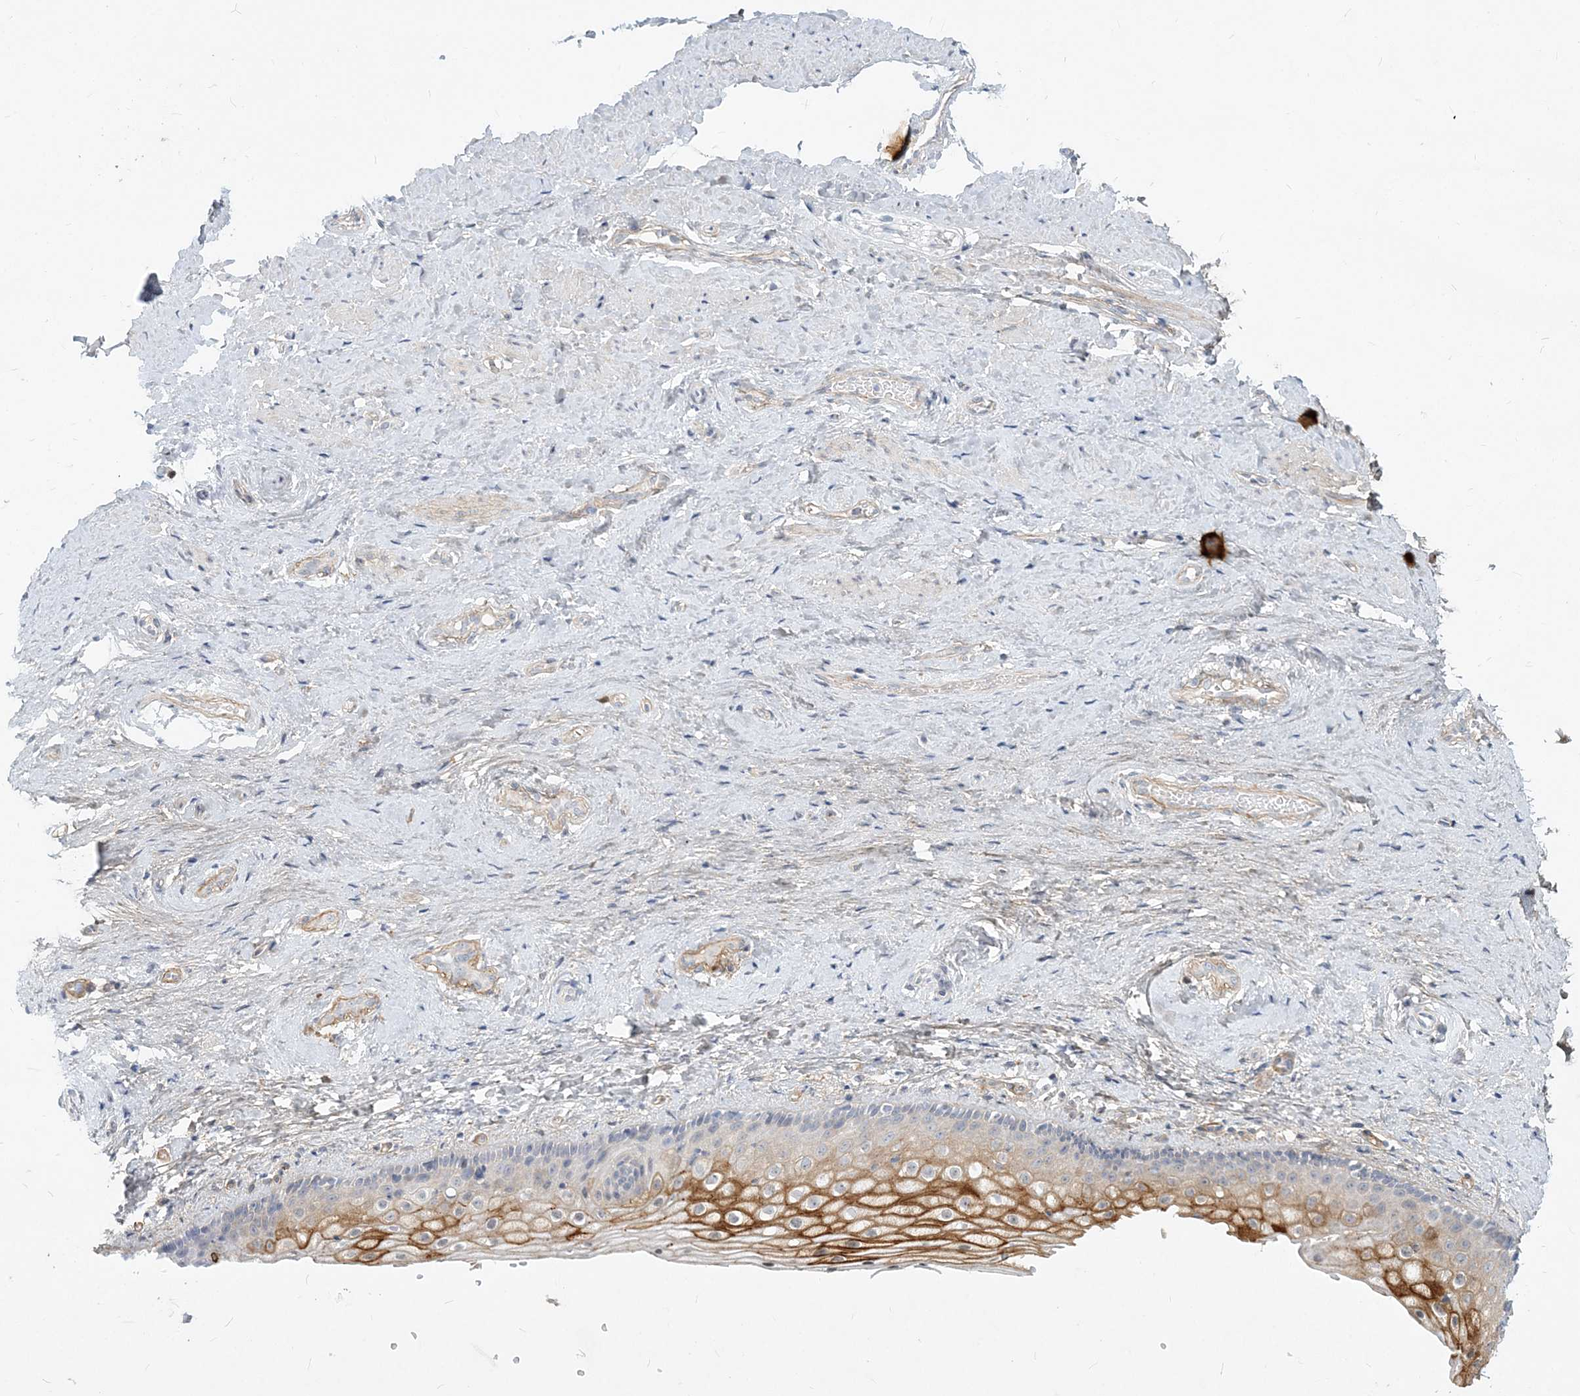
{"staining": {"intensity": "strong", "quantity": "<25%", "location": "cytoplasmic/membranous"}, "tissue": "vagina", "cell_type": "Squamous epithelial cells", "image_type": "normal", "snomed": [{"axis": "morphology", "description": "Normal tissue, NOS"}, {"axis": "topography", "description": "Vagina"}], "caption": "Immunohistochemistry (IHC) of unremarkable human vagina reveals medium levels of strong cytoplasmic/membranous positivity in approximately <25% of squamous epithelial cells.", "gene": "GMPPA", "patient": {"sex": "female", "age": 46}}